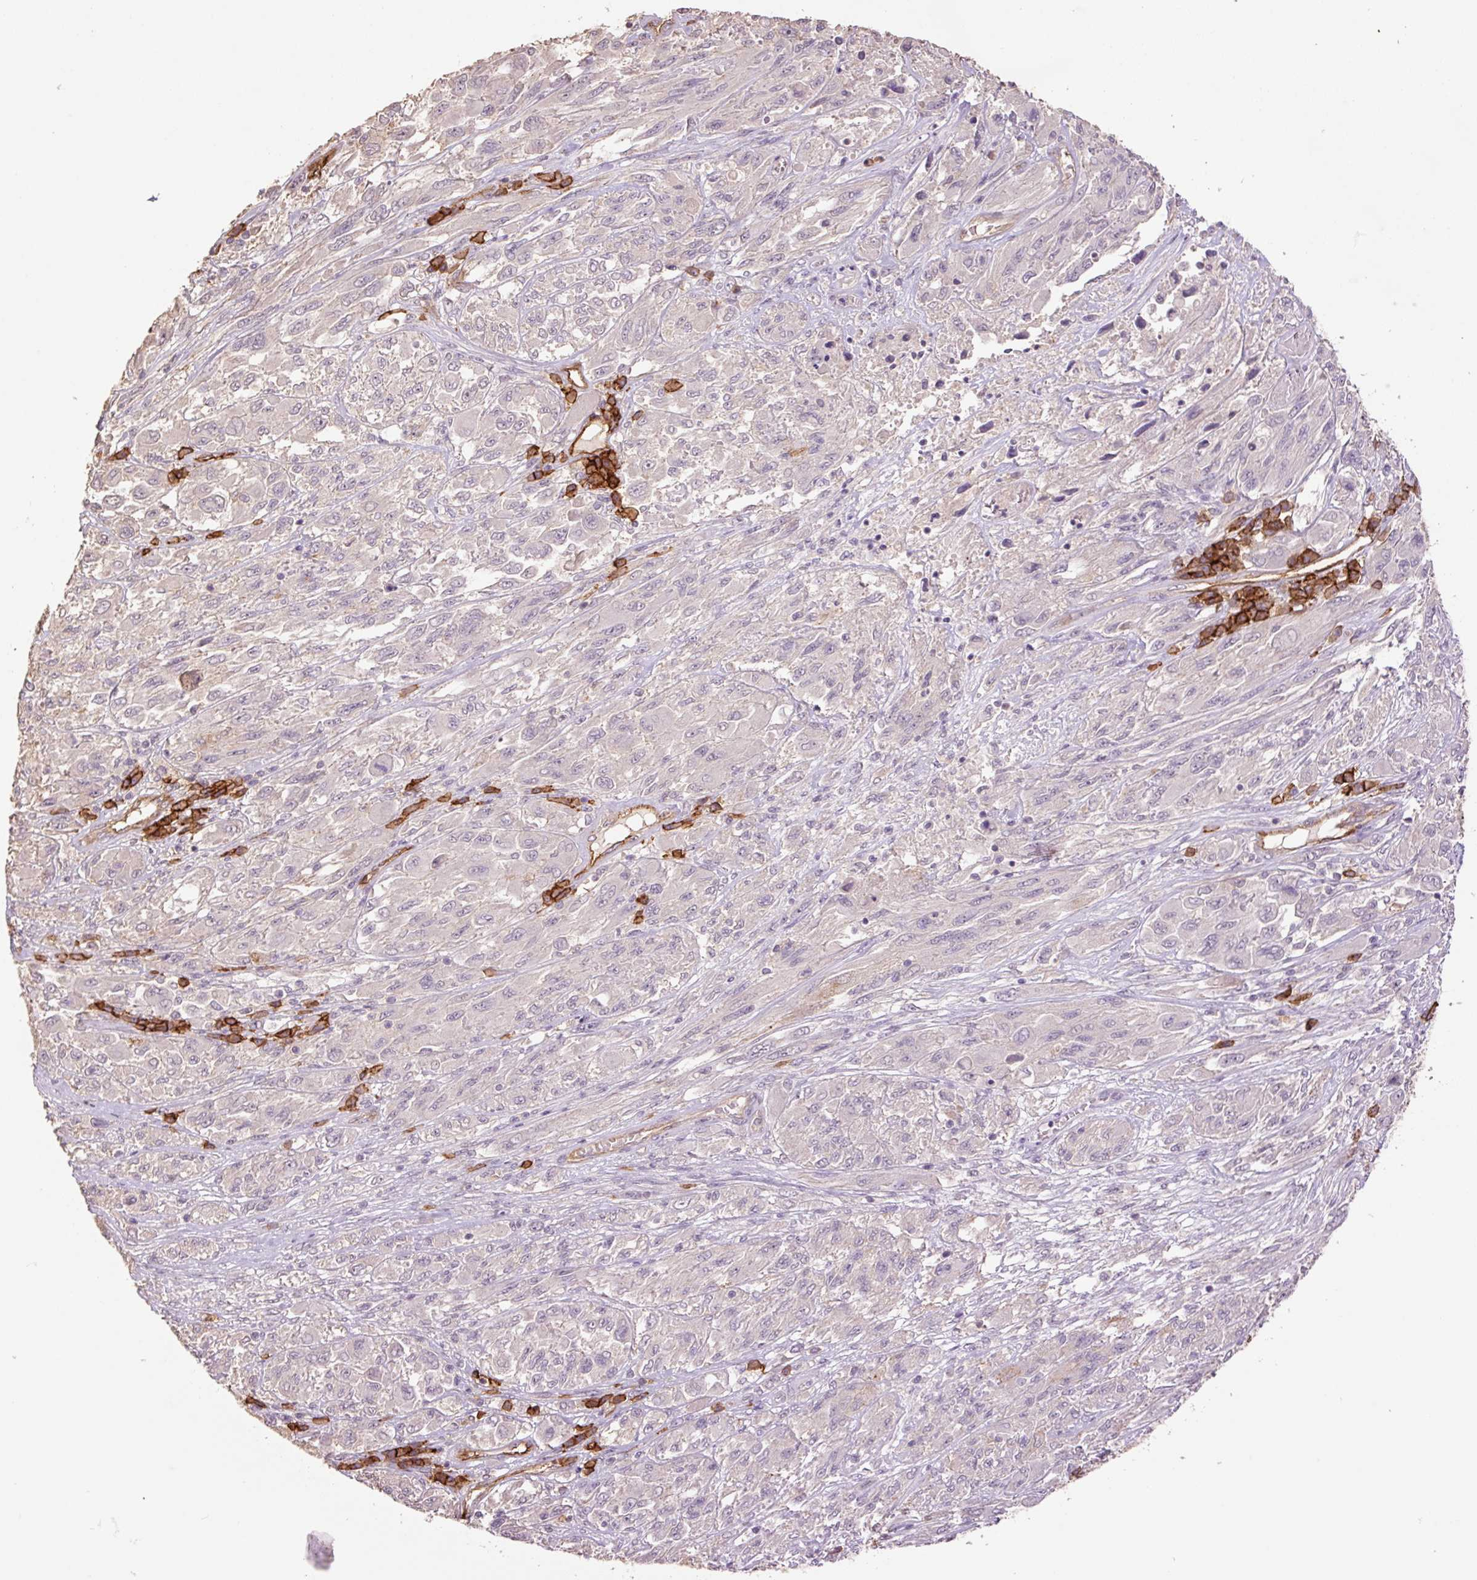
{"staining": {"intensity": "negative", "quantity": "none", "location": "none"}, "tissue": "melanoma", "cell_type": "Tumor cells", "image_type": "cancer", "snomed": [{"axis": "morphology", "description": "Malignant melanoma, NOS"}, {"axis": "topography", "description": "Skin"}], "caption": "Protein analysis of melanoma exhibits no significant positivity in tumor cells.", "gene": "SLC1A4", "patient": {"sex": "female", "age": 91}}